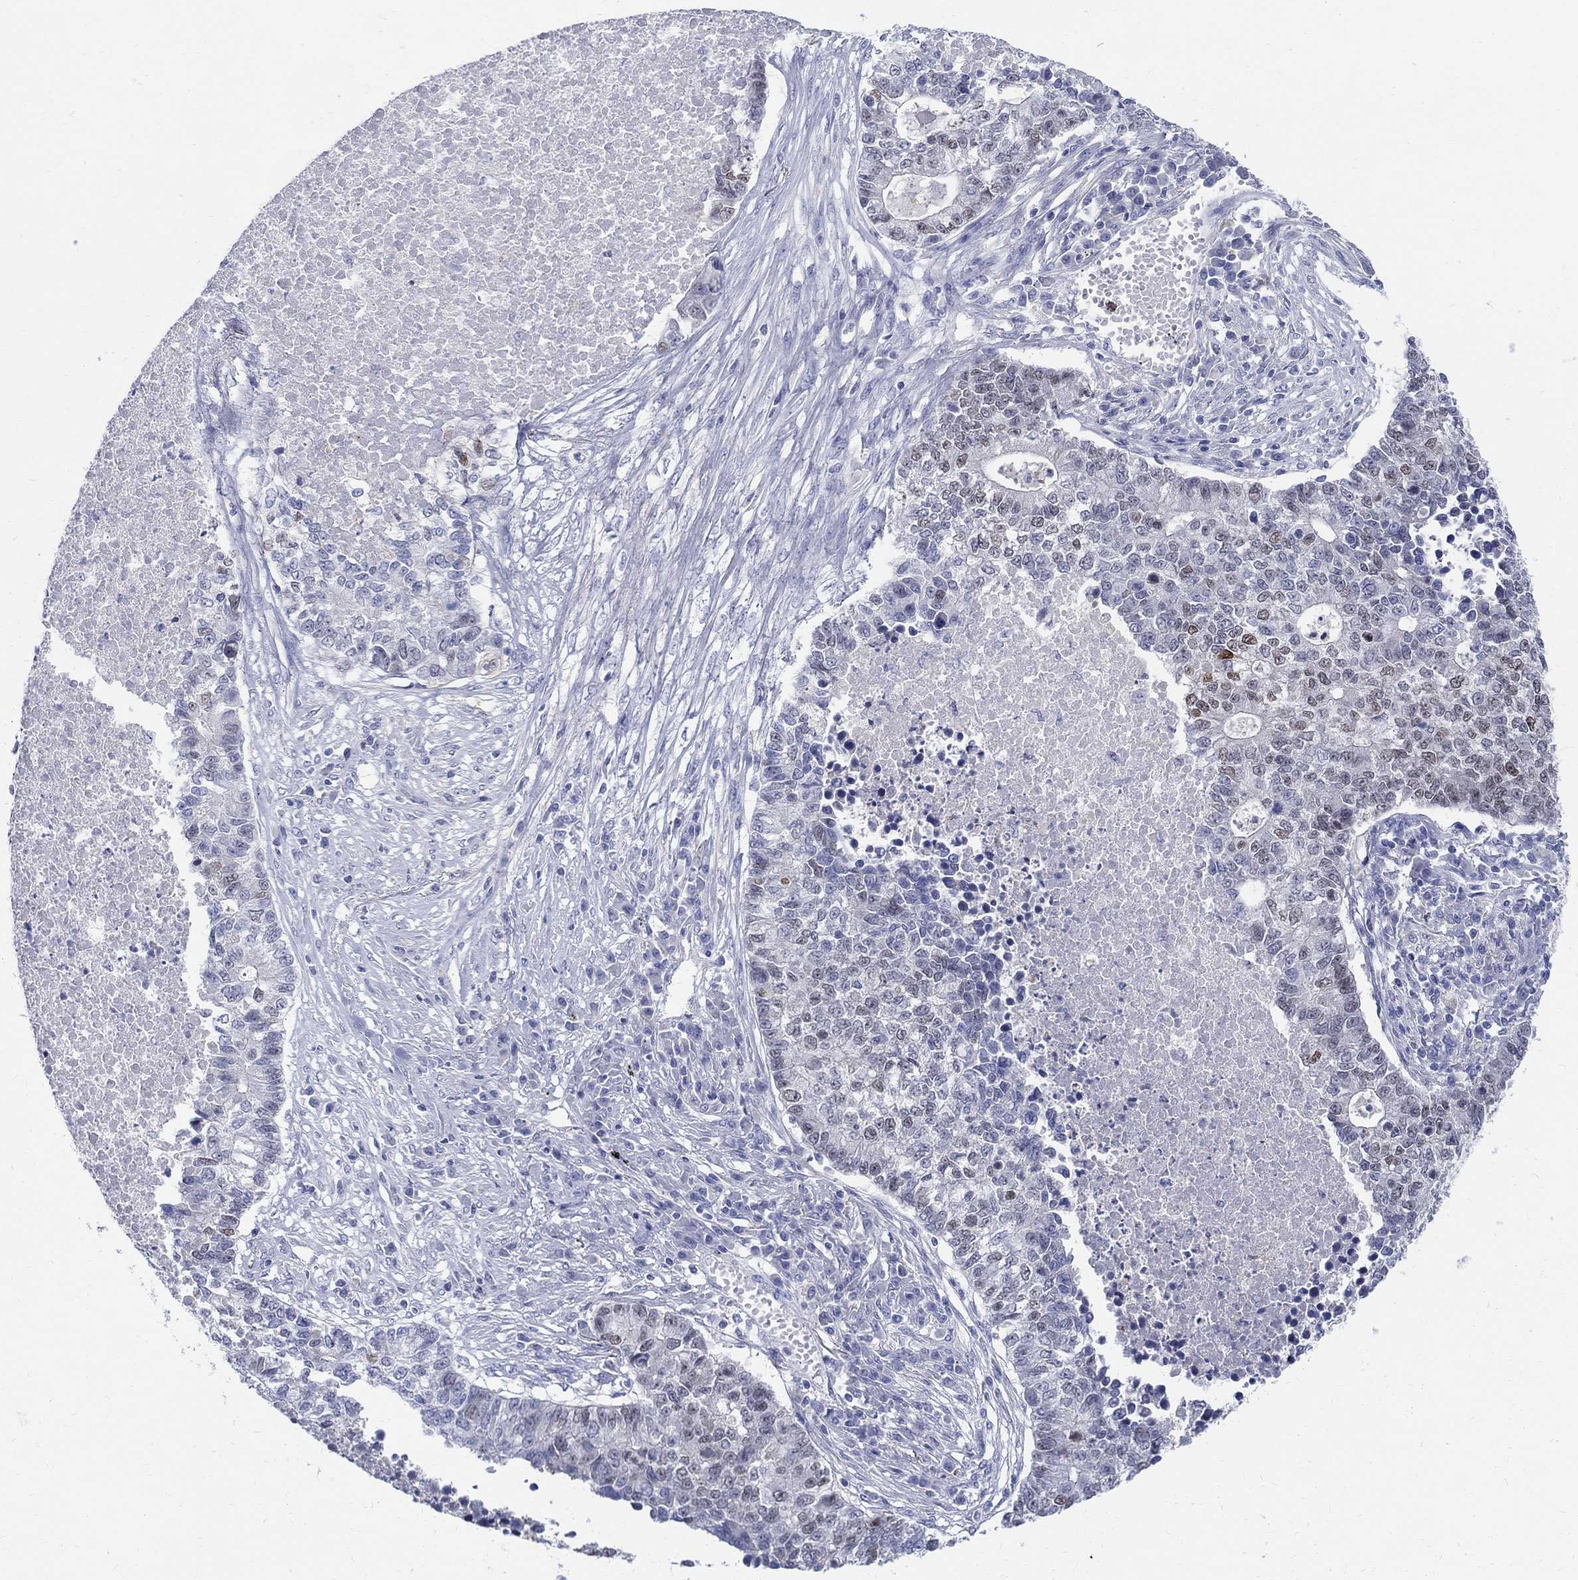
{"staining": {"intensity": "weak", "quantity": "<25%", "location": "nuclear"}, "tissue": "lung cancer", "cell_type": "Tumor cells", "image_type": "cancer", "snomed": [{"axis": "morphology", "description": "Adenocarcinoma, NOS"}, {"axis": "topography", "description": "Lung"}], "caption": "IHC photomicrograph of human adenocarcinoma (lung) stained for a protein (brown), which exhibits no expression in tumor cells.", "gene": "SOX2", "patient": {"sex": "male", "age": 57}}